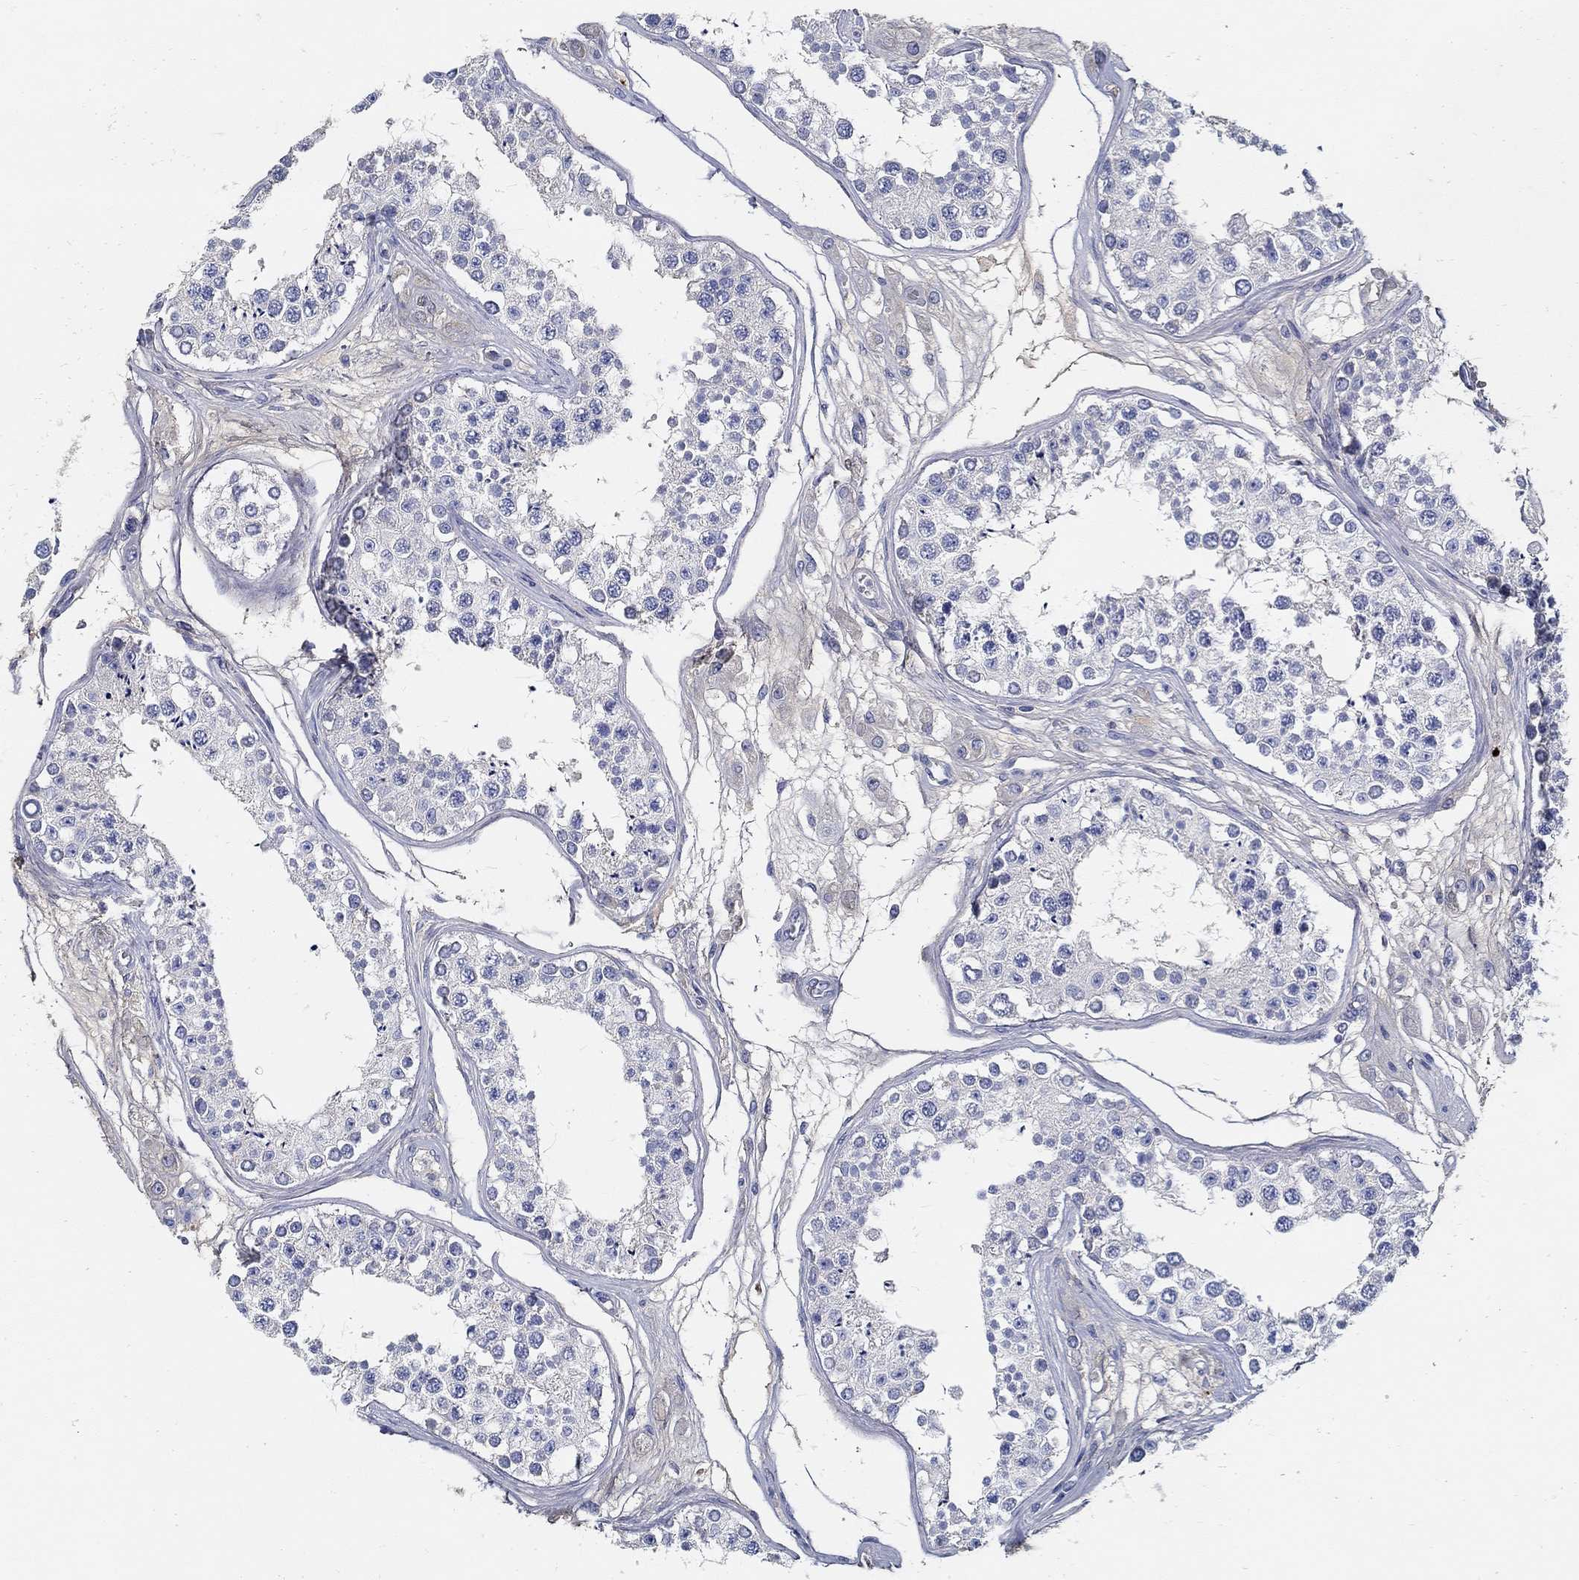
{"staining": {"intensity": "negative", "quantity": "none", "location": "none"}, "tissue": "testis", "cell_type": "Cells in seminiferous ducts", "image_type": "normal", "snomed": [{"axis": "morphology", "description": "Normal tissue, NOS"}, {"axis": "topography", "description": "Testis"}], "caption": "Cells in seminiferous ducts are negative for protein expression in unremarkable human testis. Nuclei are stained in blue.", "gene": "TGFBI", "patient": {"sex": "male", "age": 25}}